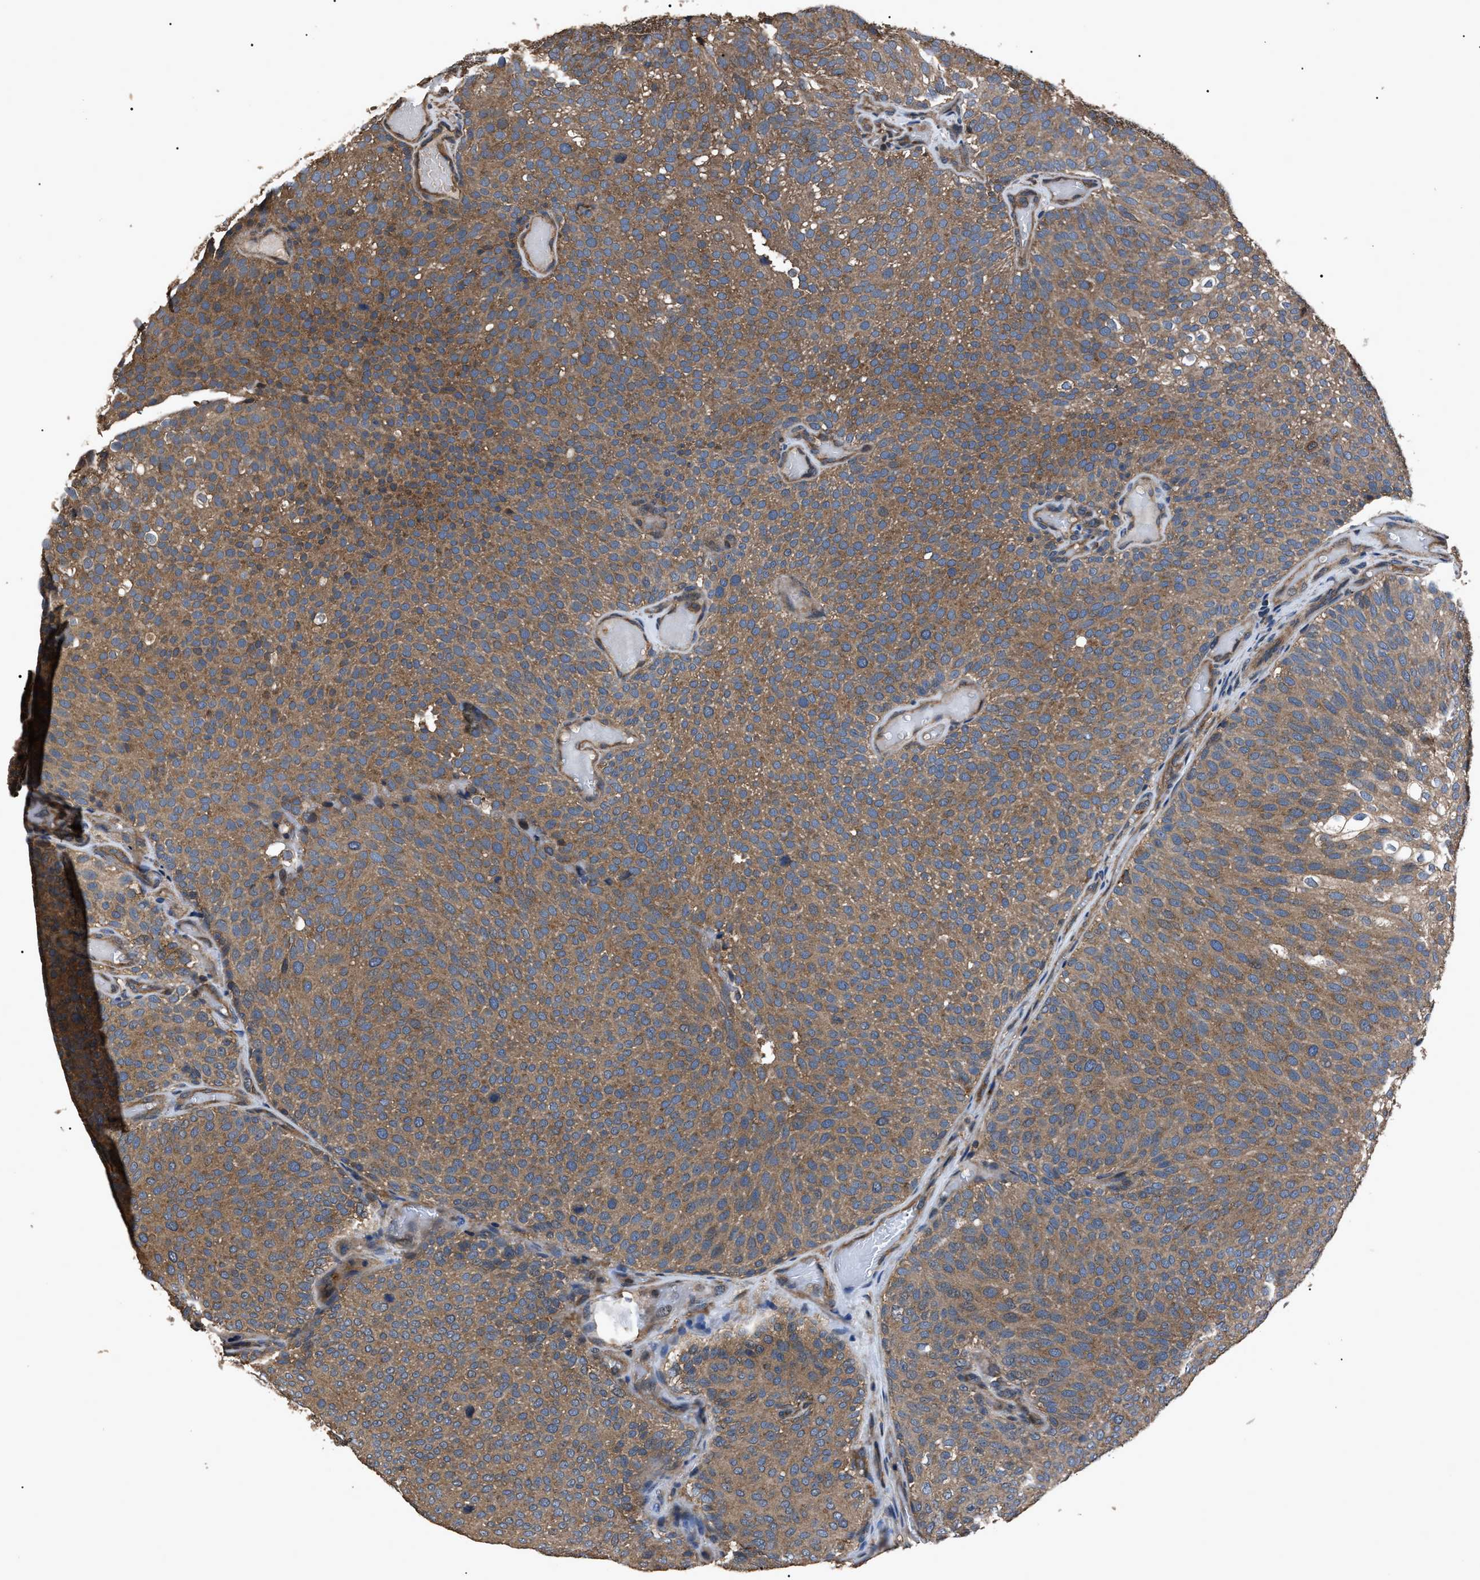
{"staining": {"intensity": "moderate", "quantity": ">75%", "location": "cytoplasmic/membranous"}, "tissue": "urothelial cancer", "cell_type": "Tumor cells", "image_type": "cancer", "snomed": [{"axis": "morphology", "description": "Urothelial carcinoma, Low grade"}, {"axis": "topography", "description": "Urinary bladder"}], "caption": "IHC image of neoplastic tissue: urothelial cancer stained using immunohistochemistry displays medium levels of moderate protein expression localized specifically in the cytoplasmic/membranous of tumor cells, appearing as a cytoplasmic/membranous brown color.", "gene": "RNF216", "patient": {"sex": "male", "age": 78}}